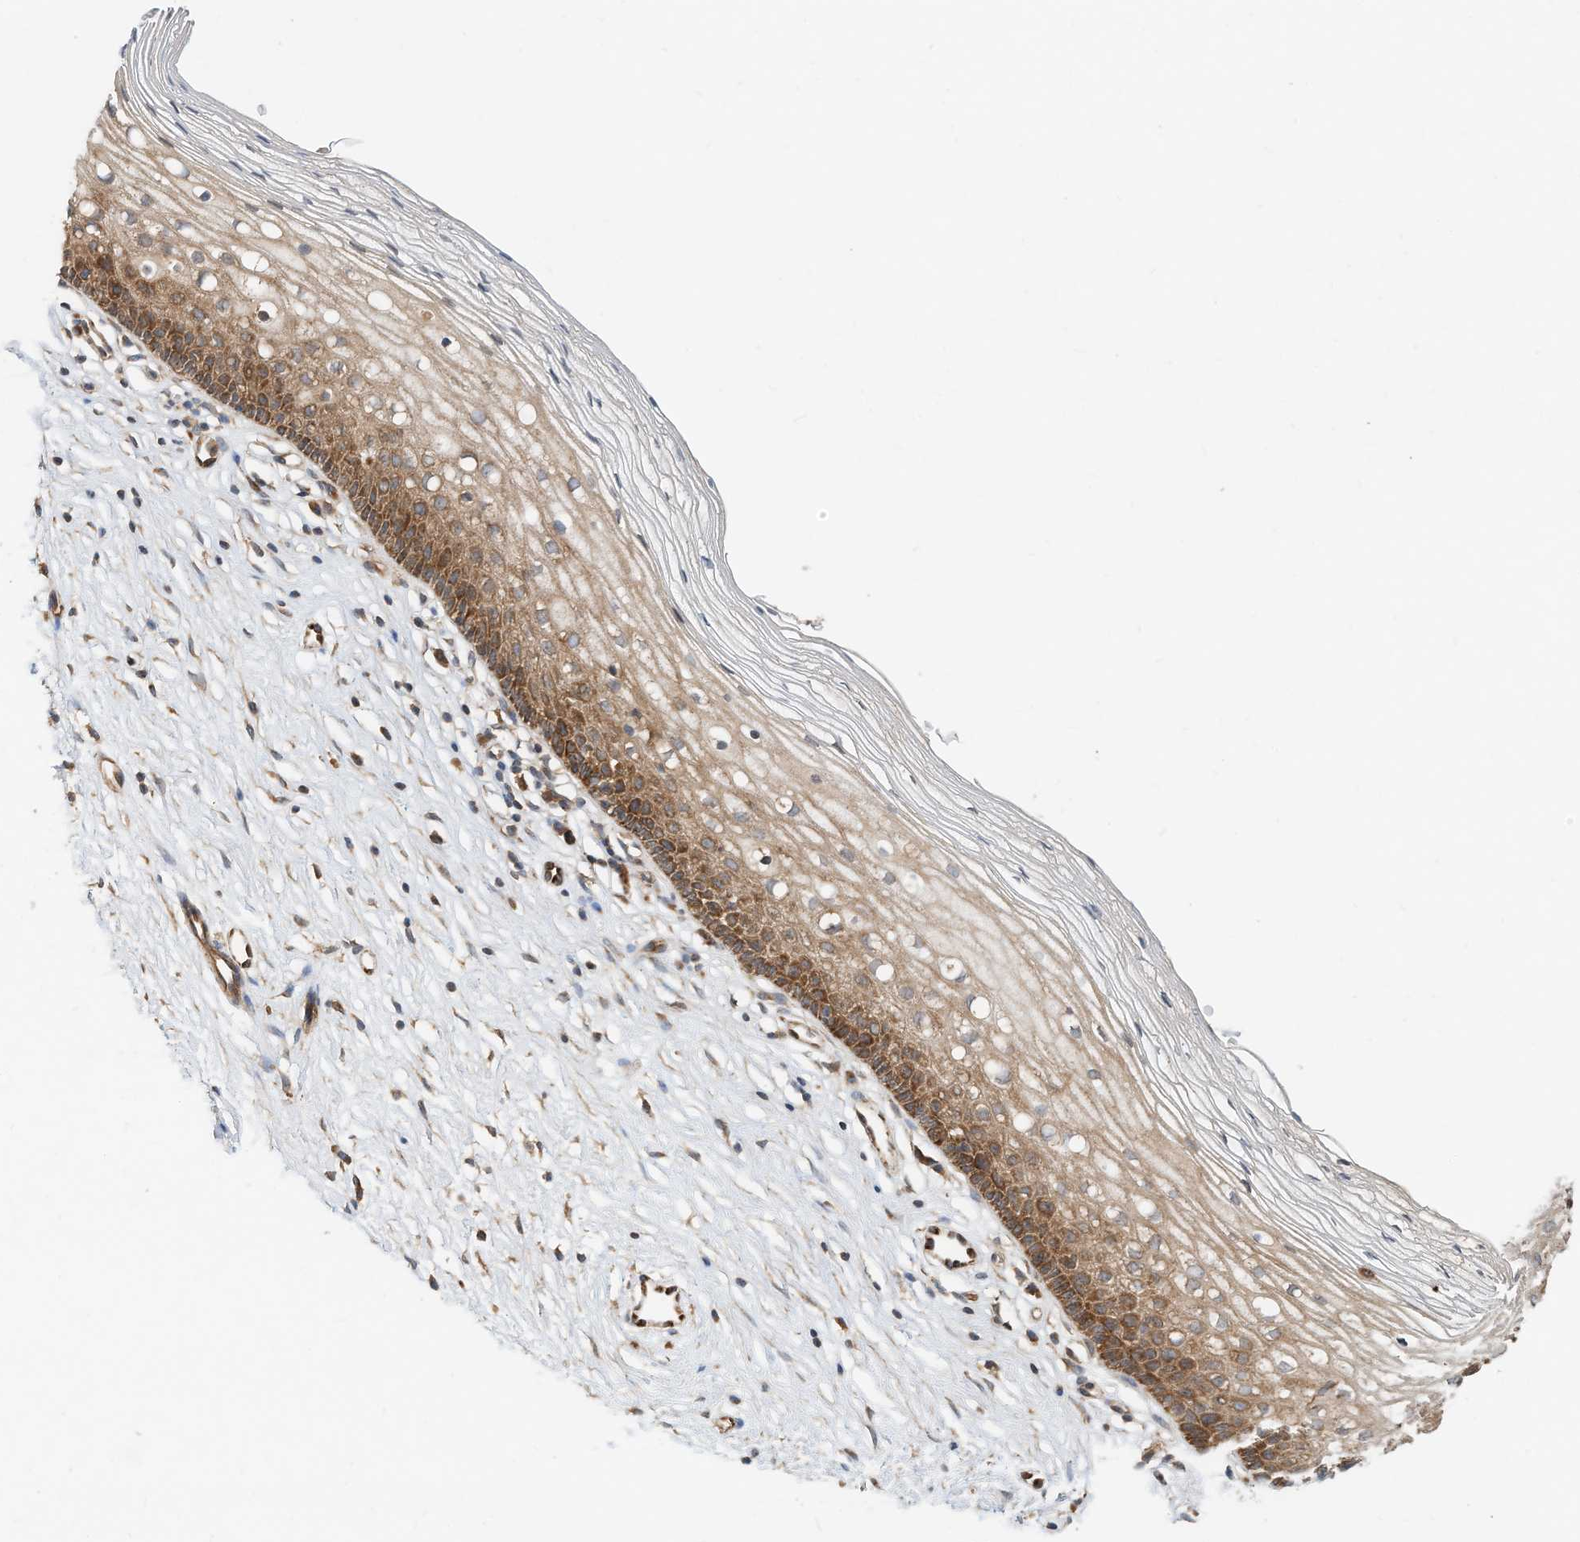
{"staining": {"intensity": "weak", "quantity": ">75%", "location": "cytoplasmic/membranous"}, "tissue": "cervix", "cell_type": "Glandular cells", "image_type": "normal", "snomed": [{"axis": "morphology", "description": "Normal tissue, NOS"}, {"axis": "topography", "description": "Cervix"}], "caption": "A low amount of weak cytoplasmic/membranous positivity is appreciated in approximately >75% of glandular cells in benign cervix.", "gene": "CPAMD8", "patient": {"sex": "female", "age": 27}}